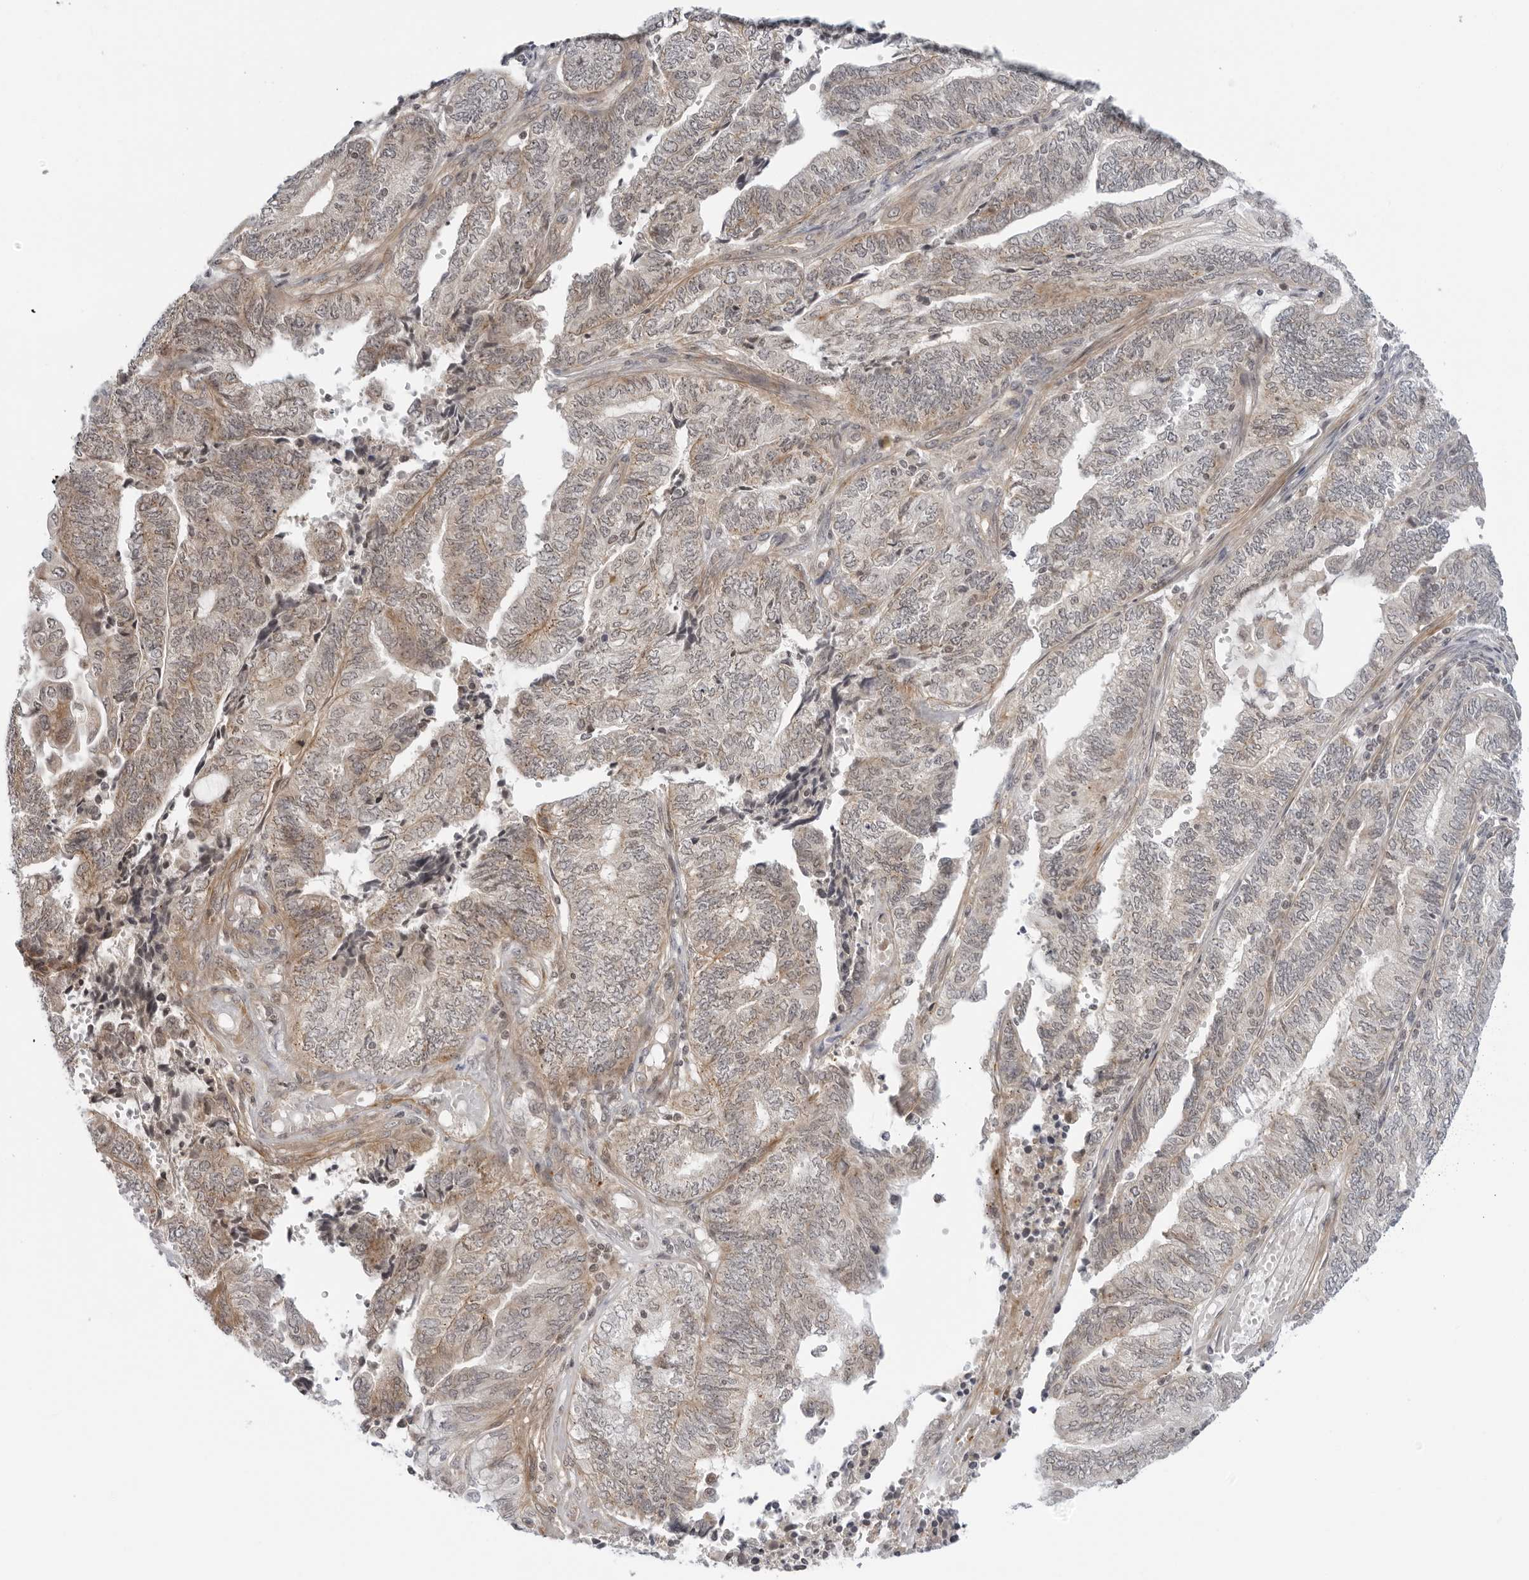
{"staining": {"intensity": "weak", "quantity": "<25%", "location": "cytoplasmic/membranous"}, "tissue": "endometrial cancer", "cell_type": "Tumor cells", "image_type": "cancer", "snomed": [{"axis": "morphology", "description": "Adenocarcinoma, NOS"}, {"axis": "topography", "description": "Uterus"}, {"axis": "topography", "description": "Endometrium"}], "caption": "The histopathology image displays no significant positivity in tumor cells of endometrial cancer (adenocarcinoma).", "gene": "SUGCT", "patient": {"sex": "female", "age": 70}}